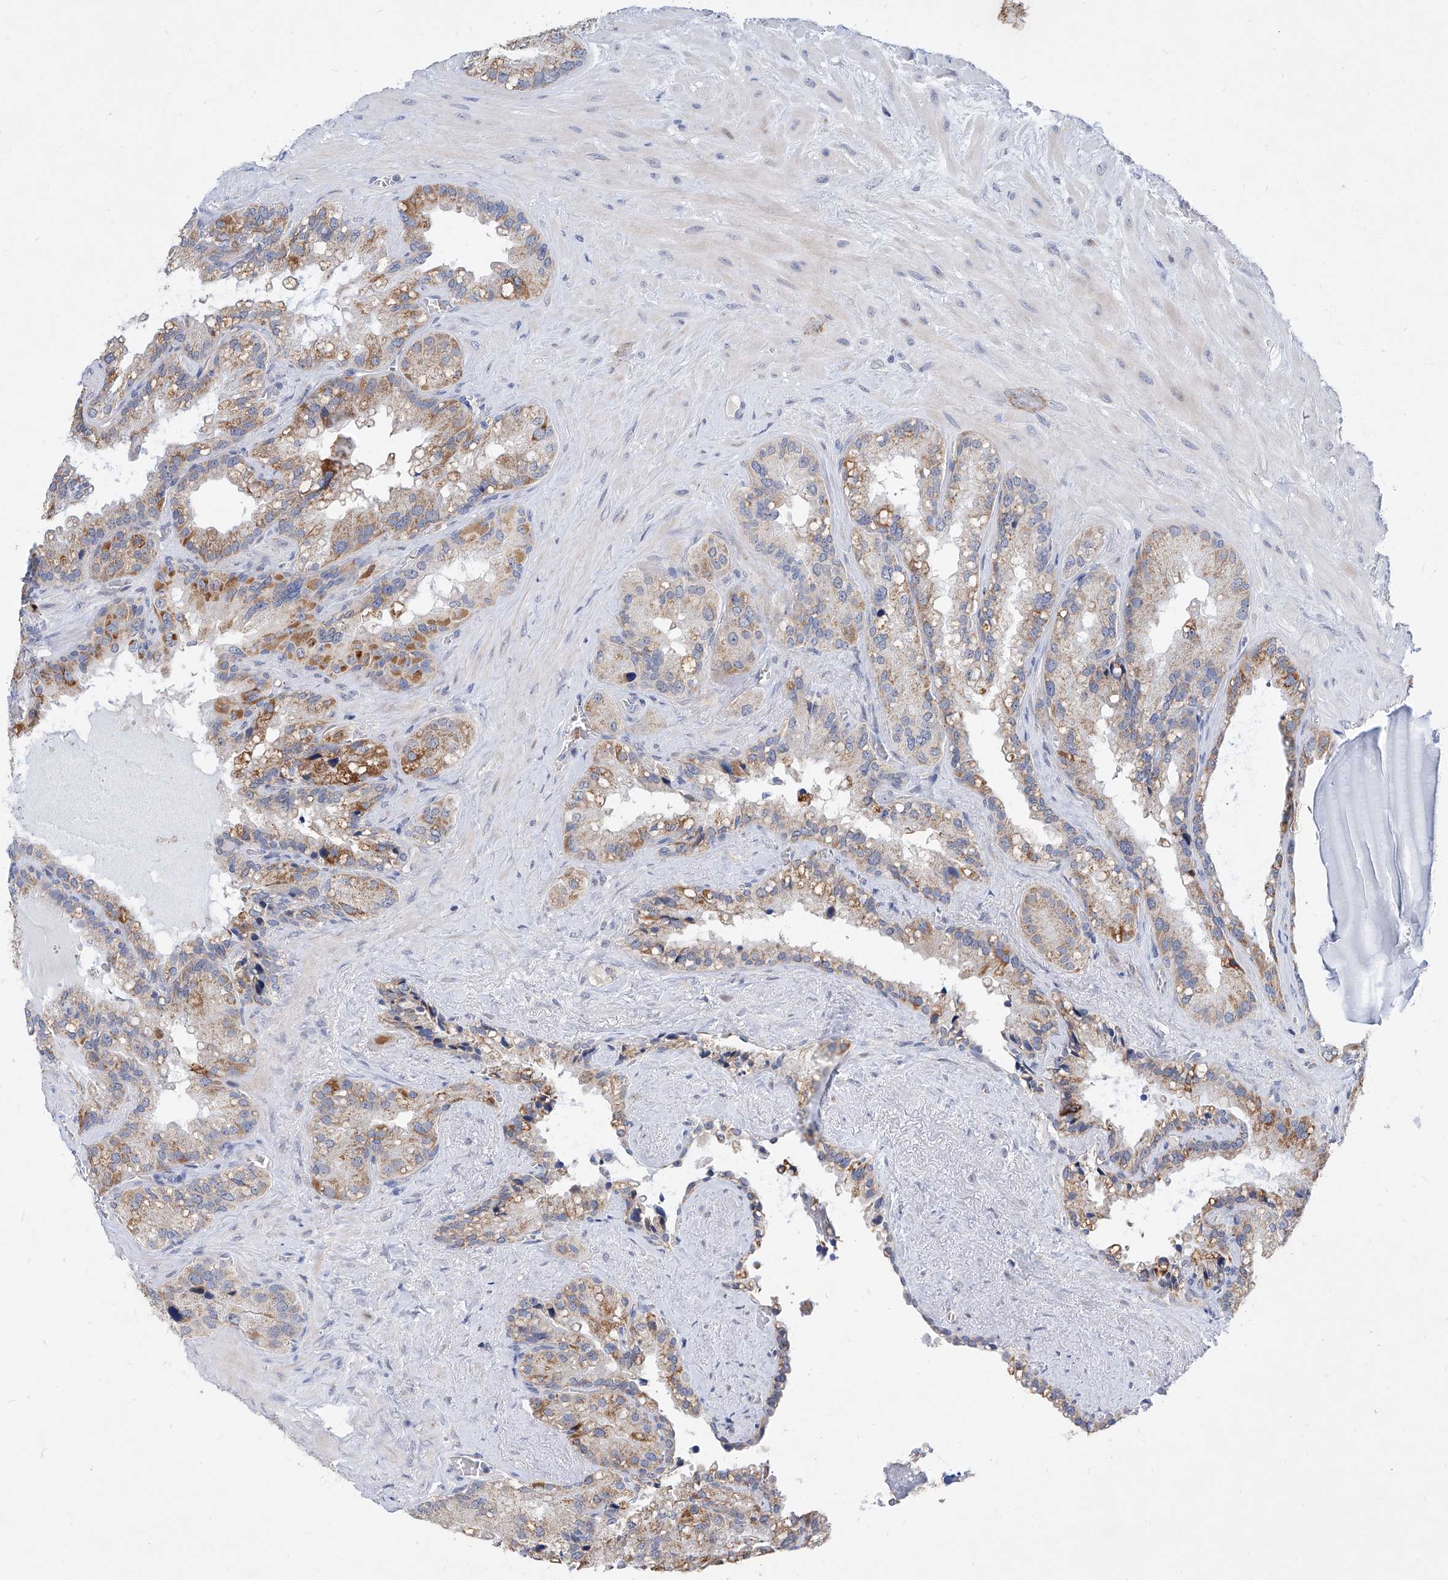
{"staining": {"intensity": "moderate", "quantity": "25%-75%", "location": "cytoplasmic/membranous"}, "tissue": "seminal vesicle", "cell_type": "Glandular cells", "image_type": "normal", "snomed": [{"axis": "morphology", "description": "Normal tissue, NOS"}, {"axis": "topography", "description": "Prostate"}, {"axis": "topography", "description": "Seminal veicle"}], "caption": "Protein expression analysis of normal seminal vesicle reveals moderate cytoplasmic/membranous positivity in about 25%-75% of glandular cells. Immunohistochemistry (ihc) stains the protein of interest in brown and the nuclei are stained blue.", "gene": "BPTF", "patient": {"sex": "male", "age": 68}}